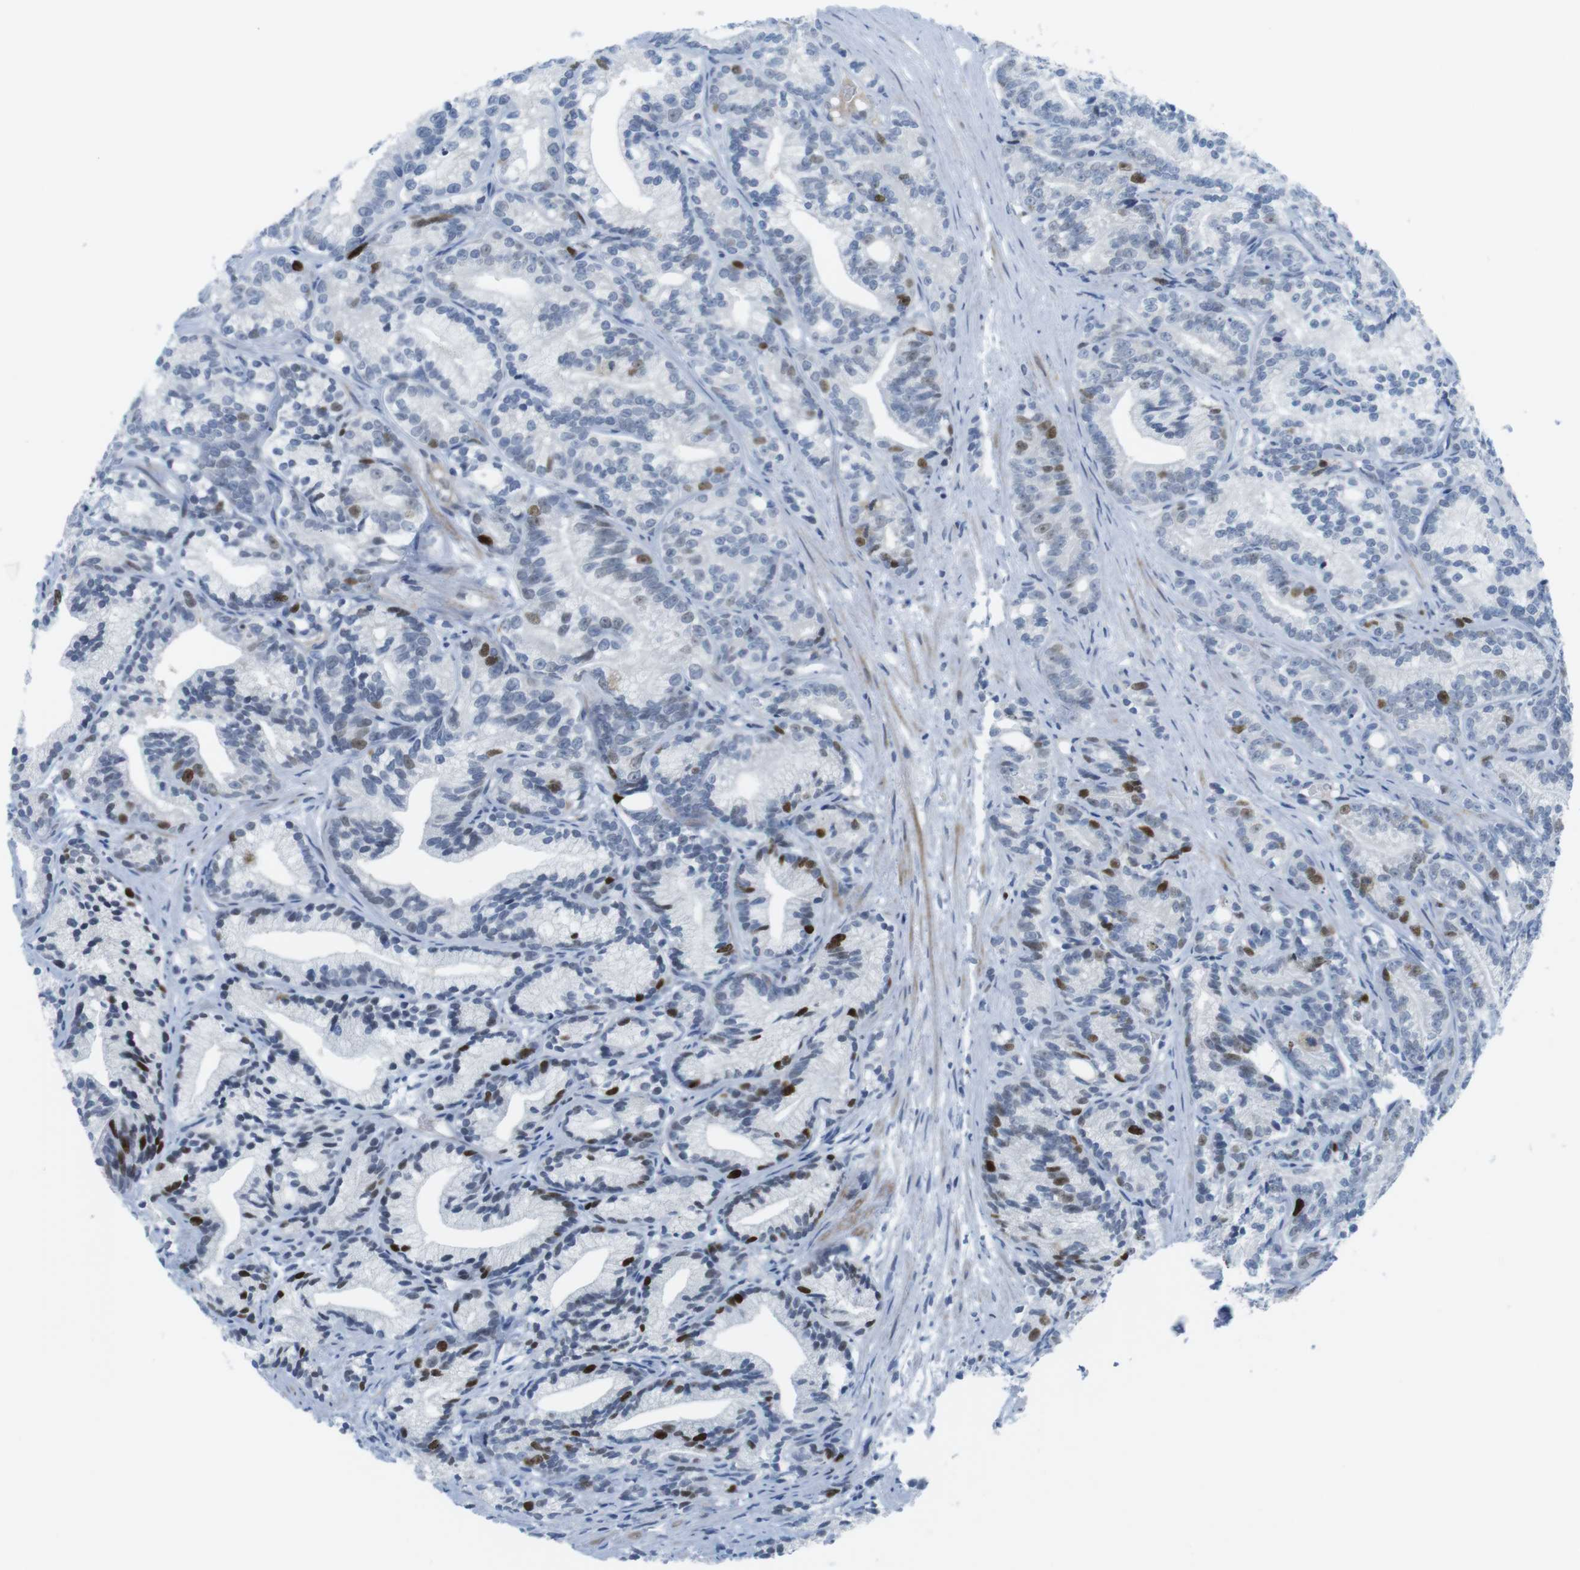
{"staining": {"intensity": "strong", "quantity": "<25%", "location": "nuclear"}, "tissue": "prostate cancer", "cell_type": "Tumor cells", "image_type": "cancer", "snomed": [{"axis": "morphology", "description": "Adenocarcinoma, Low grade"}, {"axis": "topography", "description": "Prostate"}], "caption": "There is medium levels of strong nuclear staining in tumor cells of prostate adenocarcinoma (low-grade), as demonstrated by immunohistochemical staining (brown color).", "gene": "CHAF1A", "patient": {"sex": "male", "age": 89}}